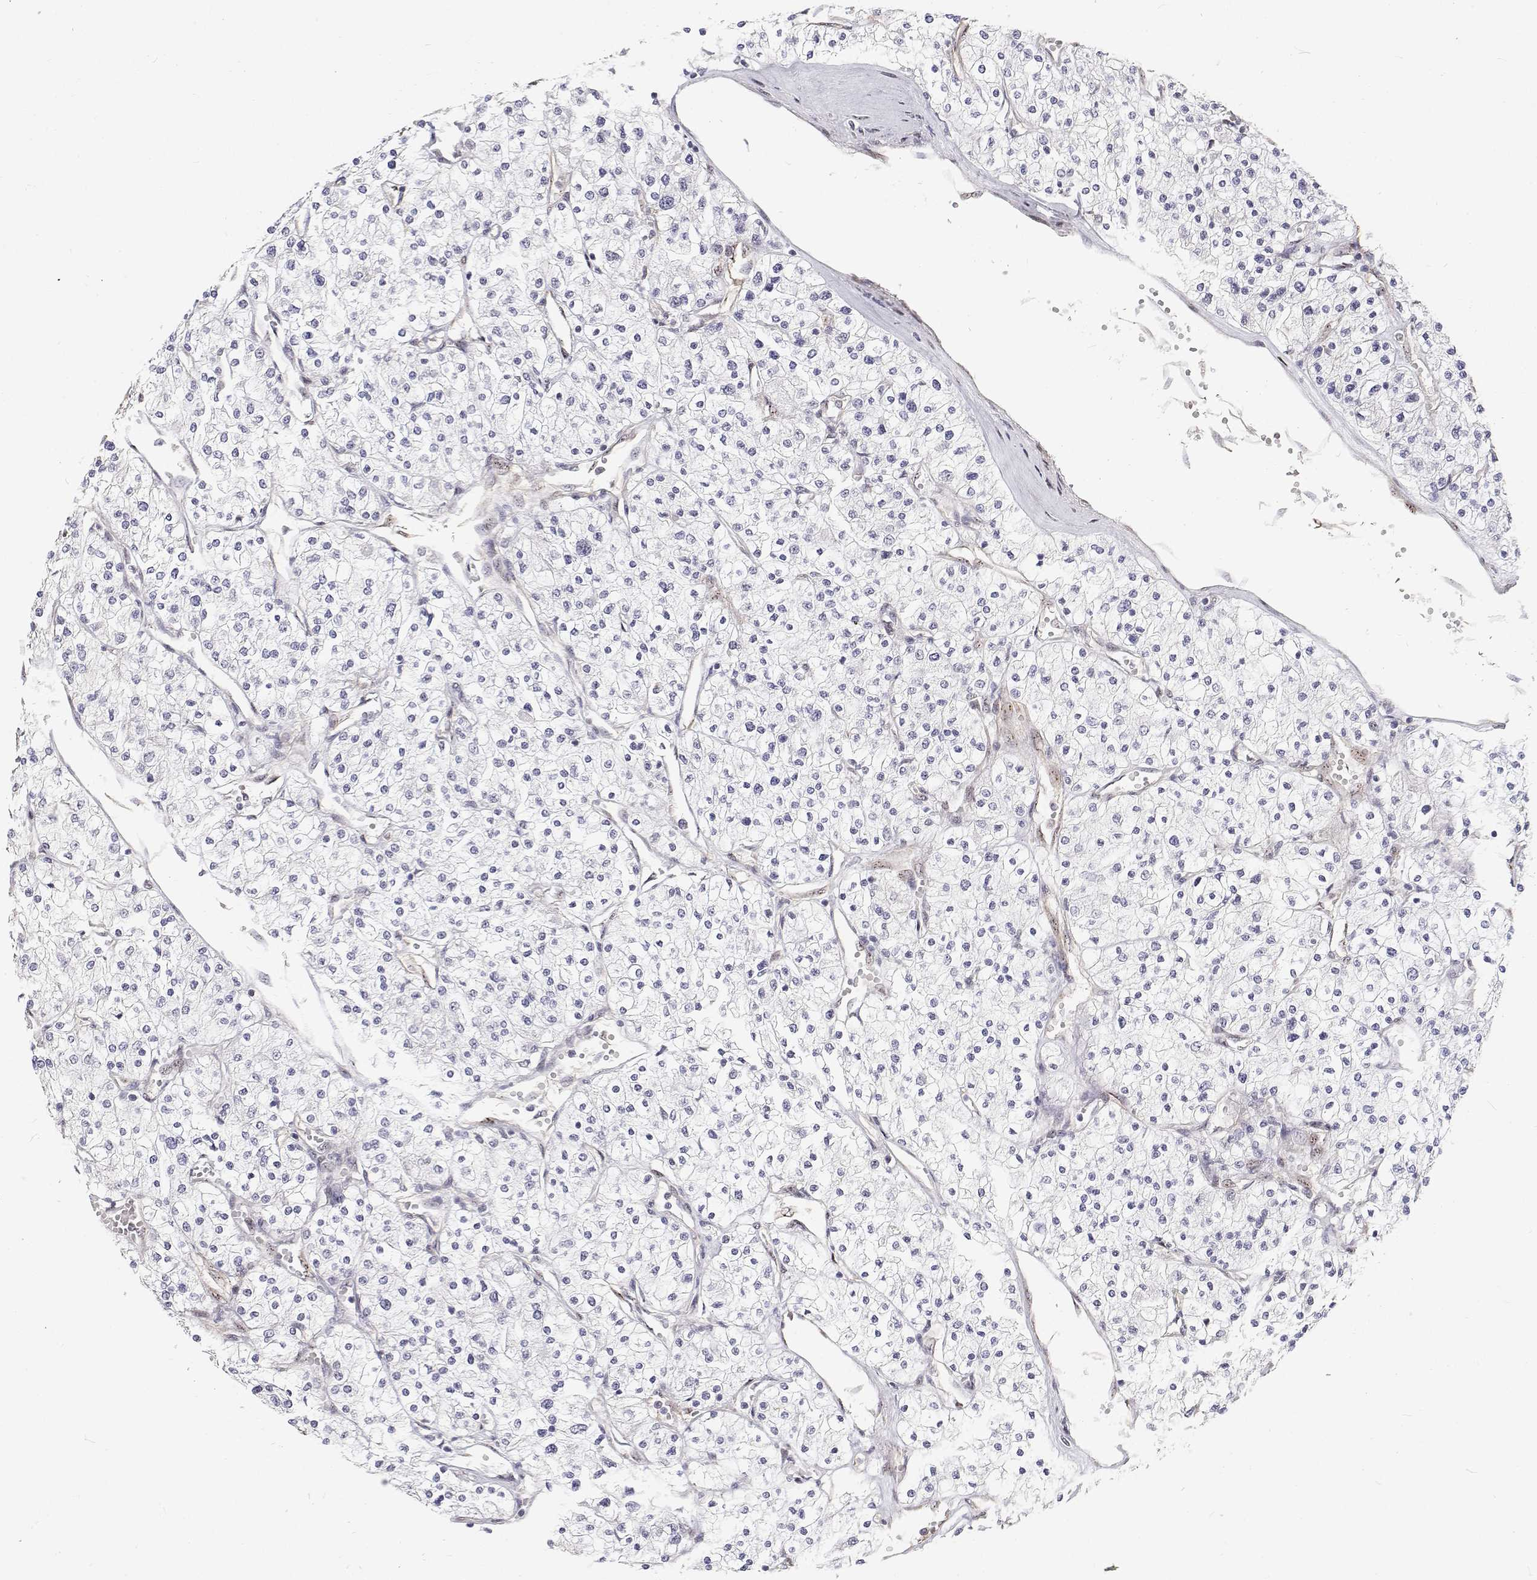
{"staining": {"intensity": "negative", "quantity": "none", "location": "none"}, "tissue": "renal cancer", "cell_type": "Tumor cells", "image_type": "cancer", "snomed": [{"axis": "morphology", "description": "Adenocarcinoma, NOS"}, {"axis": "topography", "description": "Kidney"}], "caption": "DAB (3,3'-diaminobenzidine) immunohistochemical staining of human adenocarcinoma (renal) demonstrates no significant expression in tumor cells.", "gene": "GSDMA", "patient": {"sex": "male", "age": 80}}